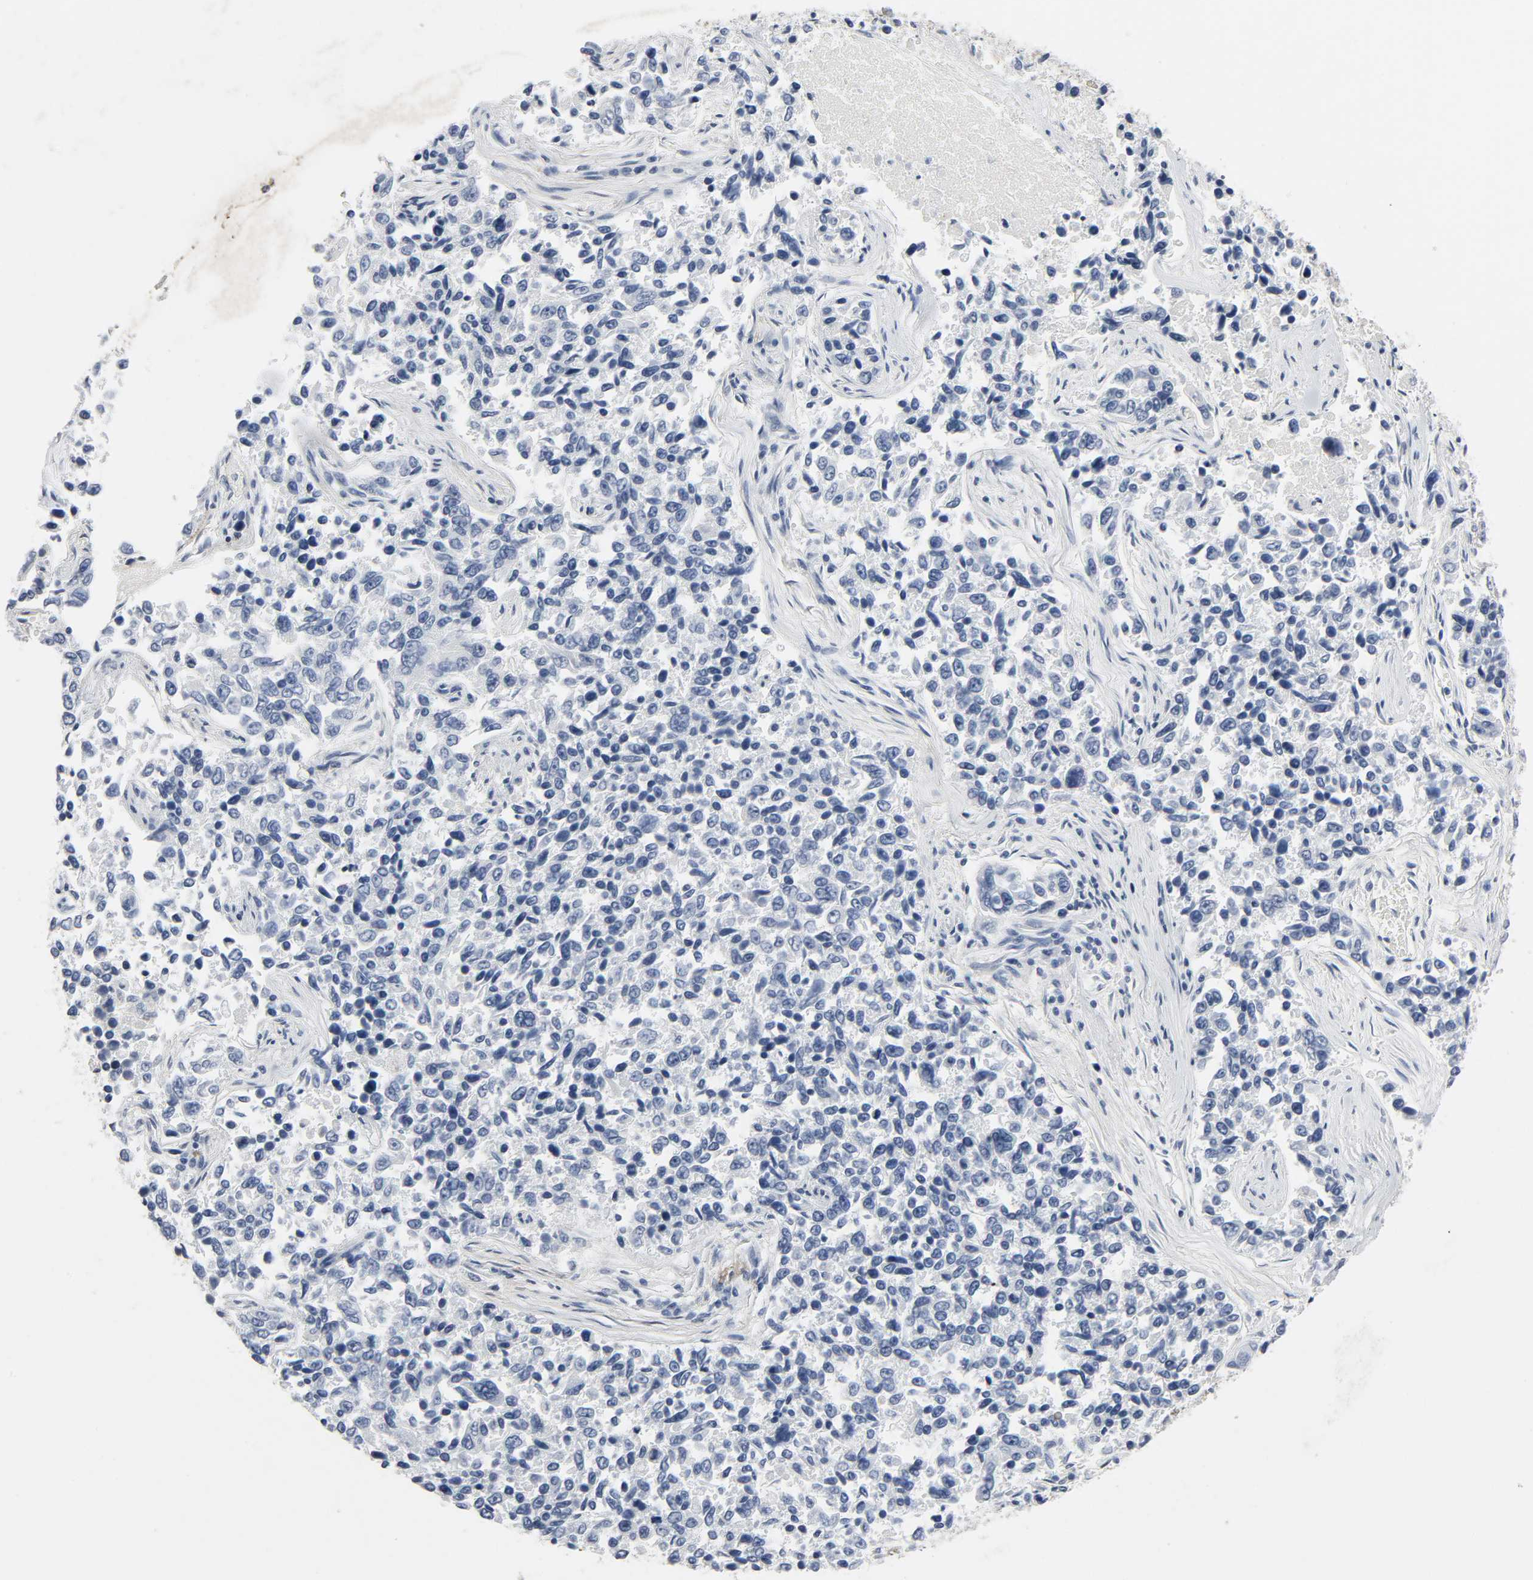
{"staining": {"intensity": "negative", "quantity": "none", "location": "none"}, "tissue": "lung cancer", "cell_type": "Tumor cells", "image_type": "cancer", "snomed": [{"axis": "morphology", "description": "Adenocarcinoma, NOS"}, {"axis": "topography", "description": "Lung"}], "caption": "DAB immunohistochemical staining of human lung cancer exhibits no significant positivity in tumor cells.", "gene": "FBLN5", "patient": {"sex": "male", "age": 84}}